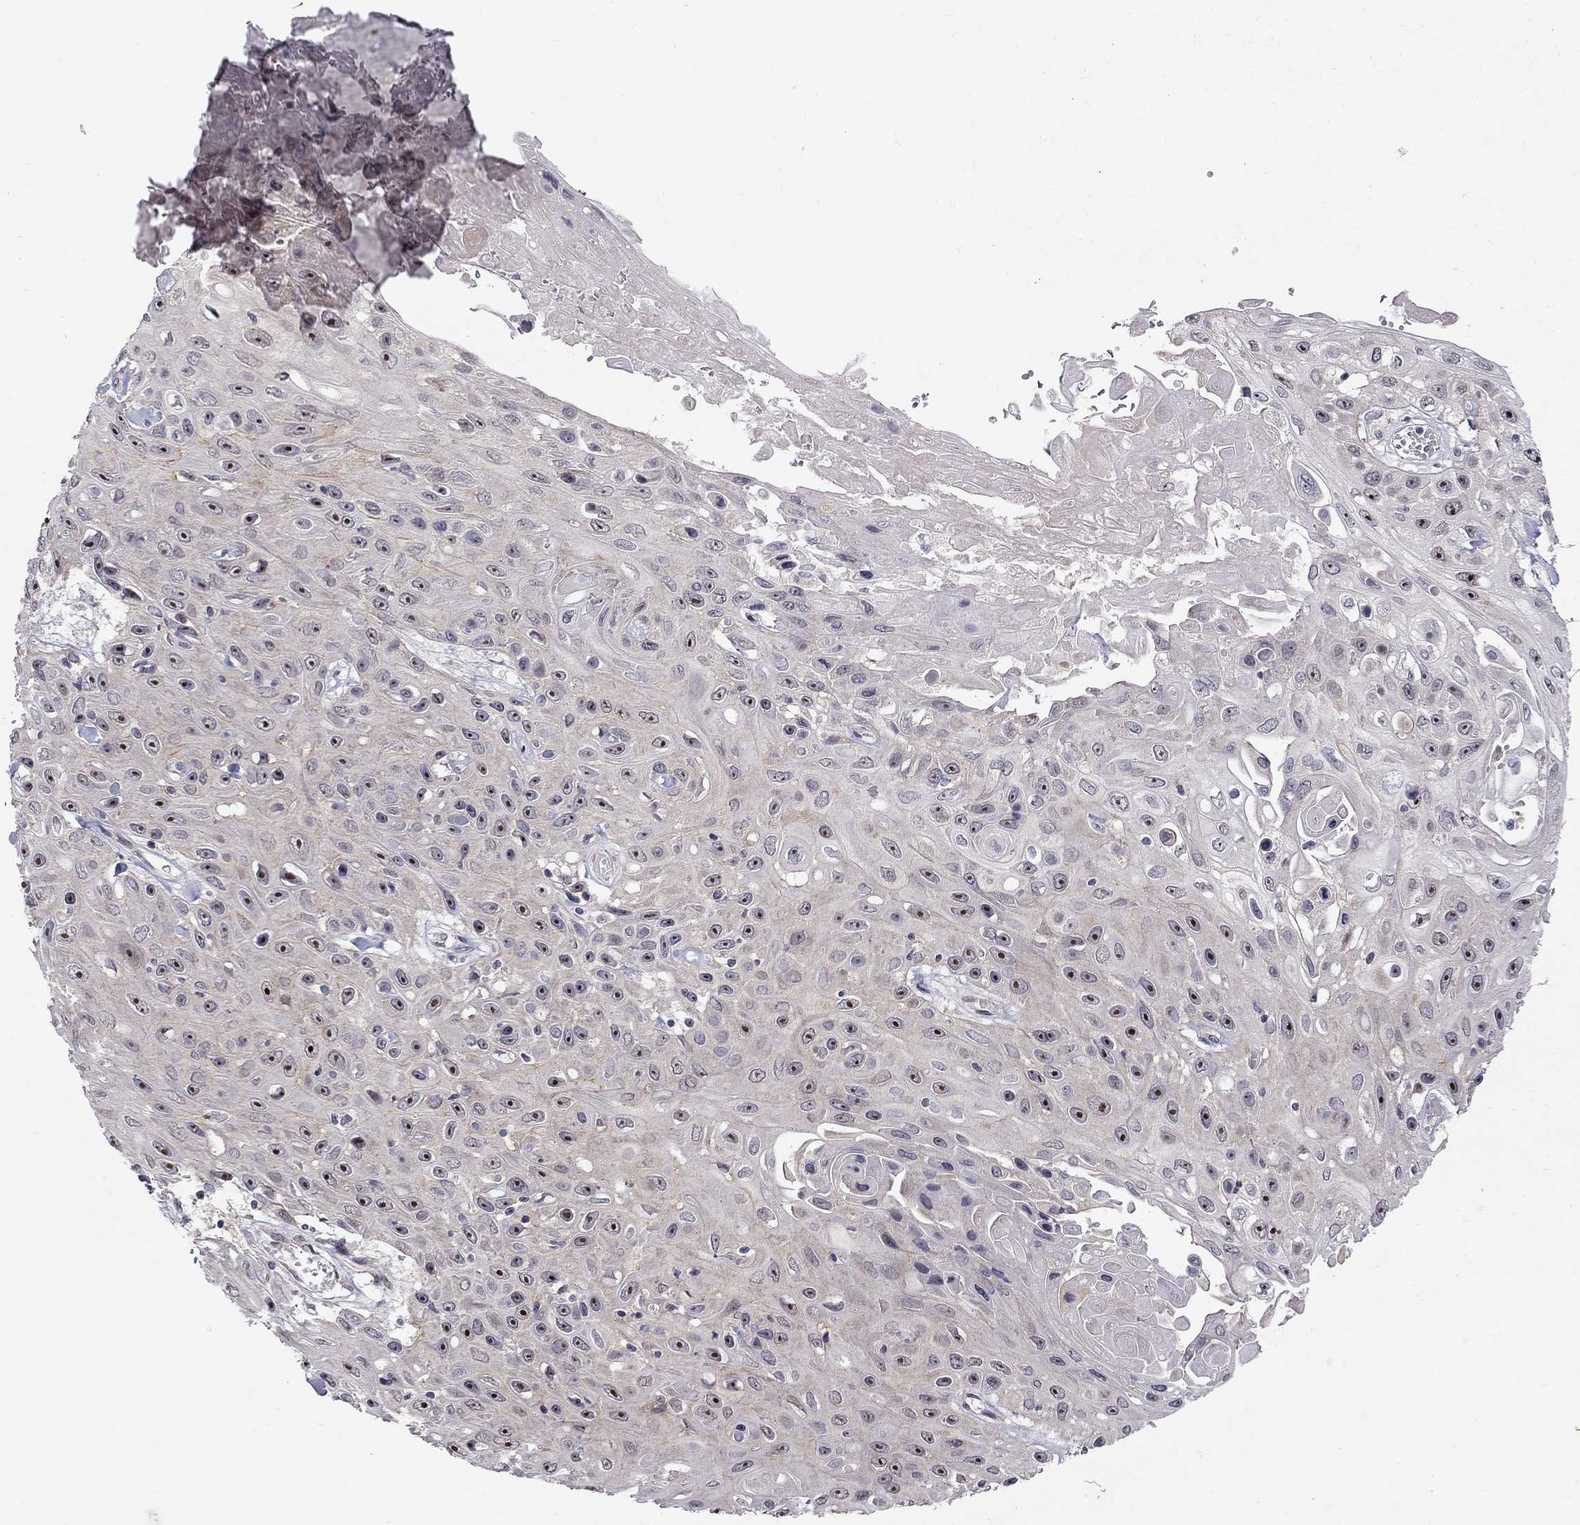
{"staining": {"intensity": "strong", "quantity": "25%-75%", "location": "cytoplasmic/membranous"}, "tissue": "skin cancer", "cell_type": "Tumor cells", "image_type": "cancer", "snomed": [{"axis": "morphology", "description": "Squamous cell carcinoma, NOS"}, {"axis": "topography", "description": "Skin"}], "caption": "Squamous cell carcinoma (skin) tissue reveals strong cytoplasmic/membranous staining in approximately 25%-75% of tumor cells", "gene": "STXBP6", "patient": {"sex": "male", "age": 82}}